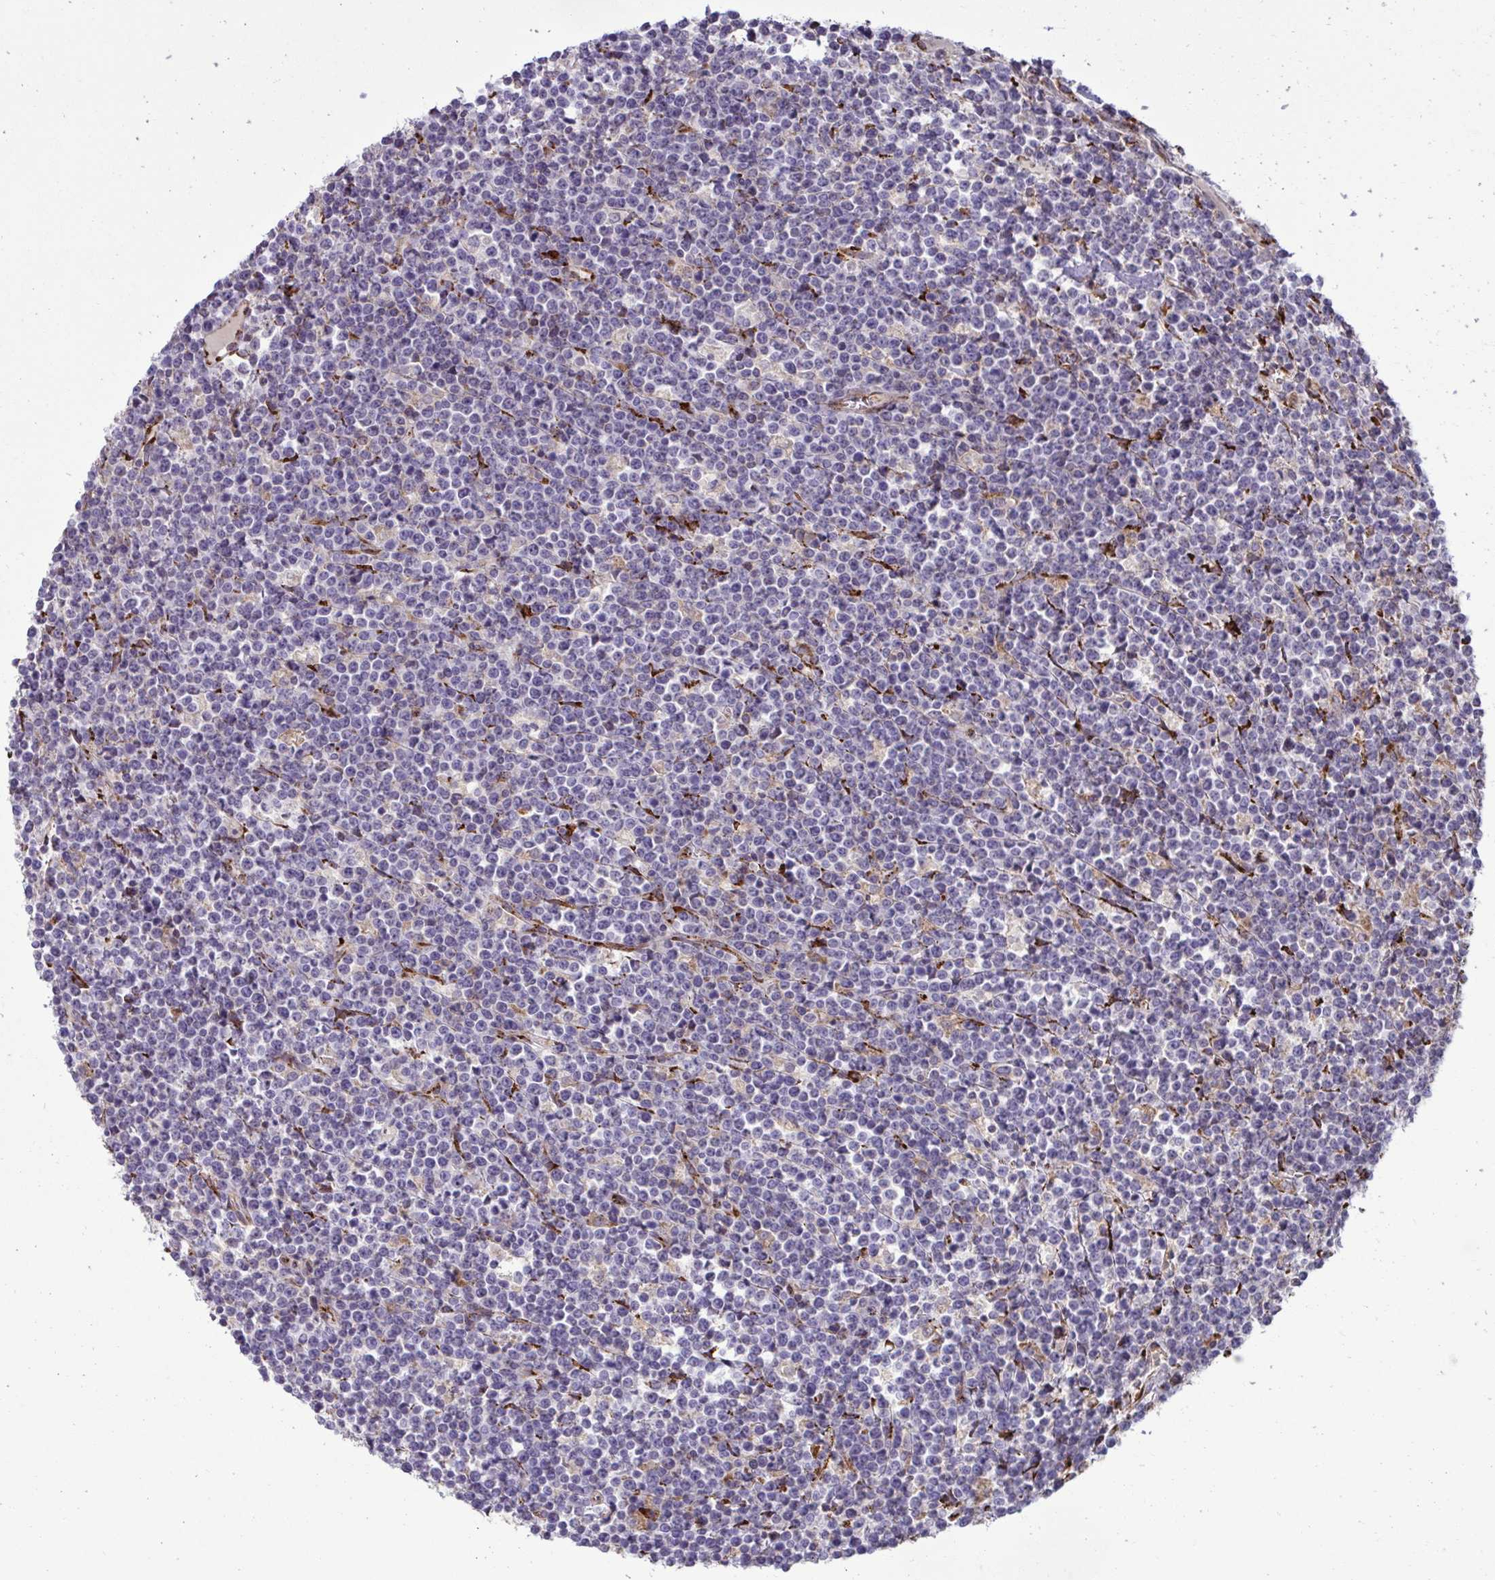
{"staining": {"intensity": "negative", "quantity": "none", "location": "none"}, "tissue": "lymphoma", "cell_type": "Tumor cells", "image_type": "cancer", "snomed": [{"axis": "morphology", "description": "Malignant lymphoma, non-Hodgkin's type, High grade"}, {"axis": "topography", "description": "Ovary"}], "caption": "The photomicrograph displays no staining of tumor cells in high-grade malignant lymphoma, non-Hodgkin's type.", "gene": "LIMS1", "patient": {"sex": "female", "age": 56}}